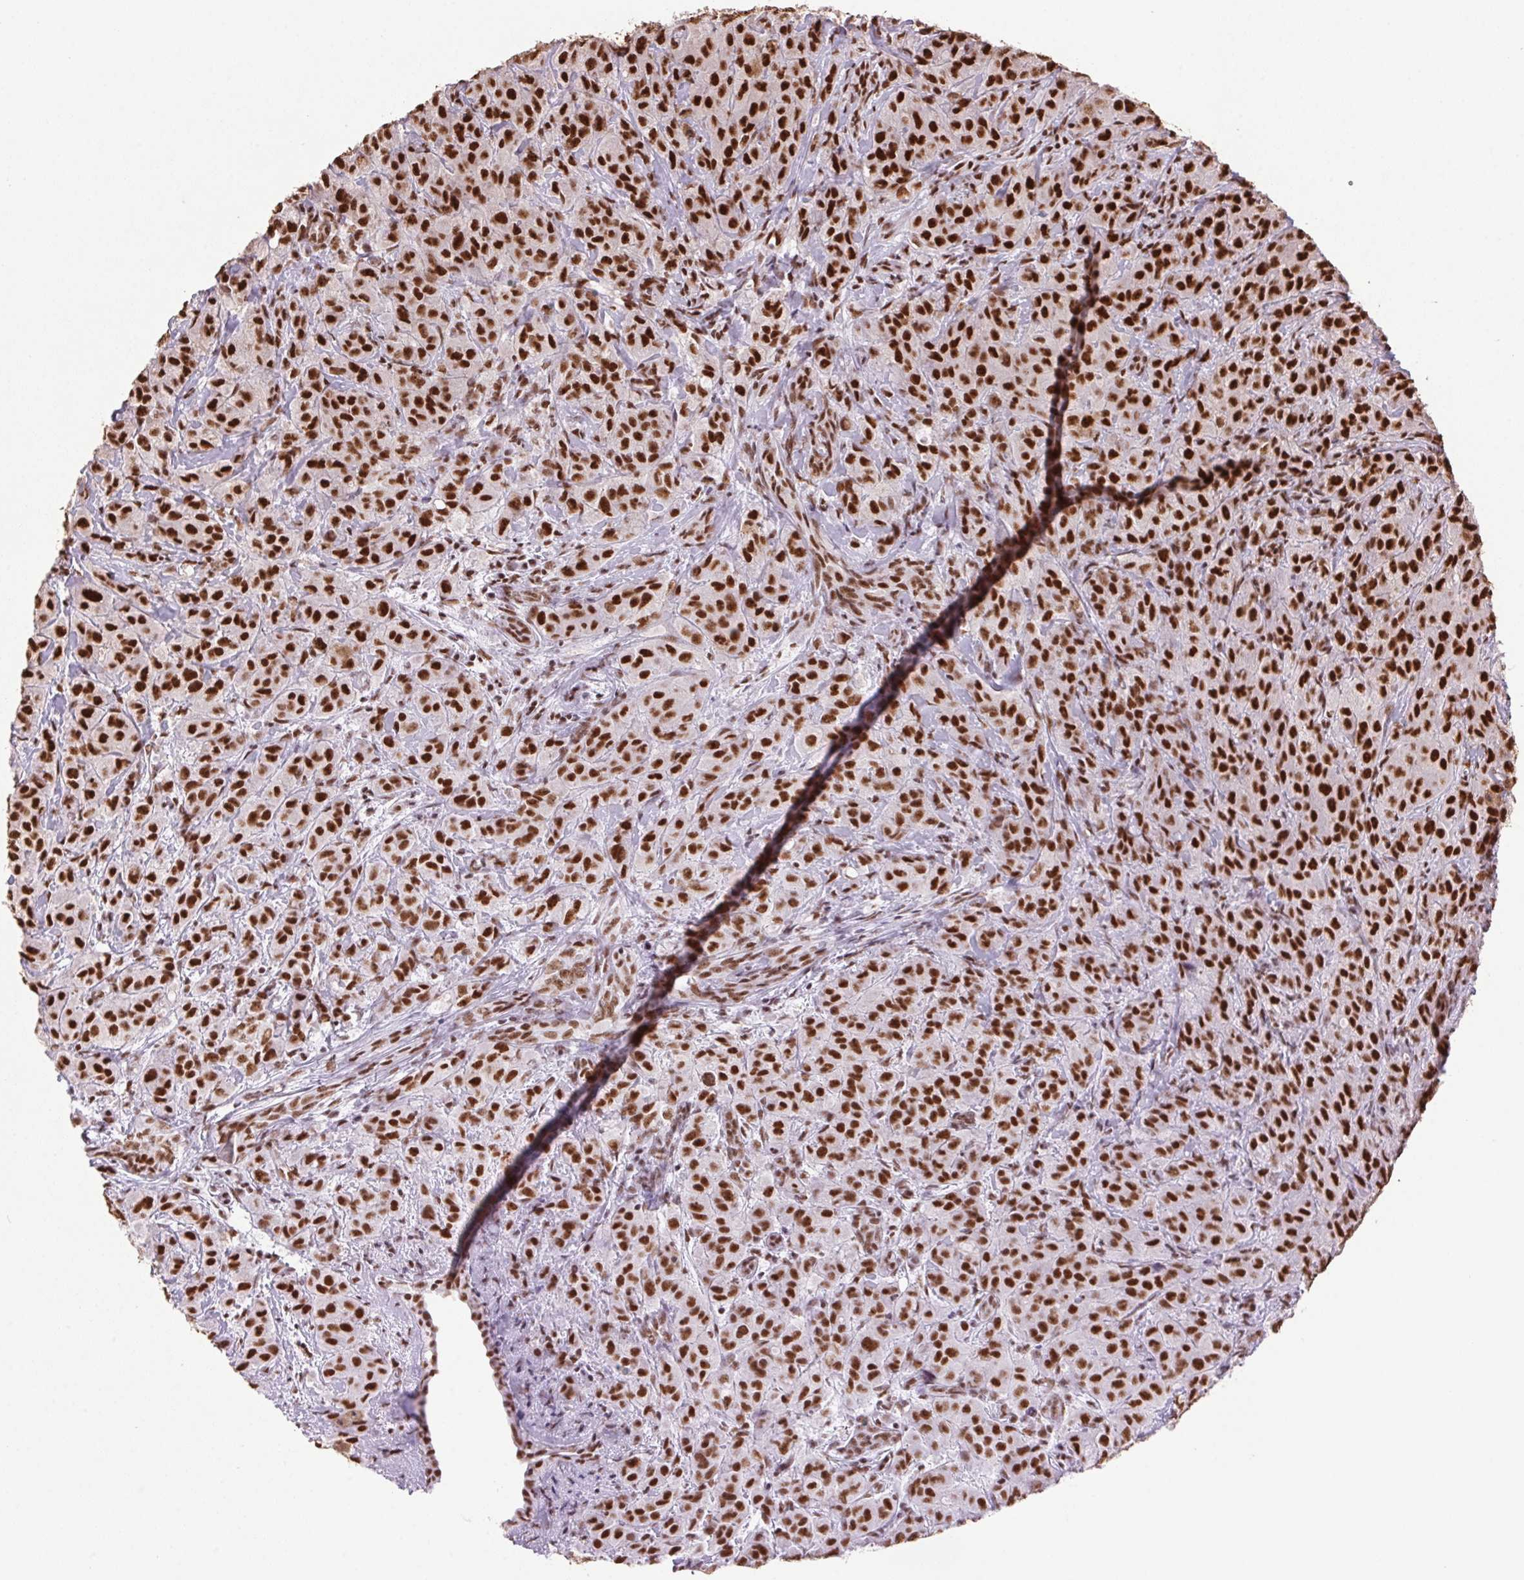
{"staining": {"intensity": "strong", "quantity": ">75%", "location": "nuclear"}, "tissue": "breast cancer", "cell_type": "Tumor cells", "image_type": "cancer", "snomed": [{"axis": "morphology", "description": "Normal tissue, NOS"}, {"axis": "morphology", "description": "Duct carcinoma"}, {"axis": "topography", "description": "Breast"}], "caption": "Protein staining demonstrates strong nuclear expression in about >75% of tumor cells in invasive ductal carcinoma (breast). The staining was performed using DAB (3,3'-diaminobenzidine) to visualize the protein expression in brown, while the nuclei were stained in blue with hematoxylin (Magnification: 20x).", "gene": "ZNF207", "patient": {"sex": "female", "age": 43}}